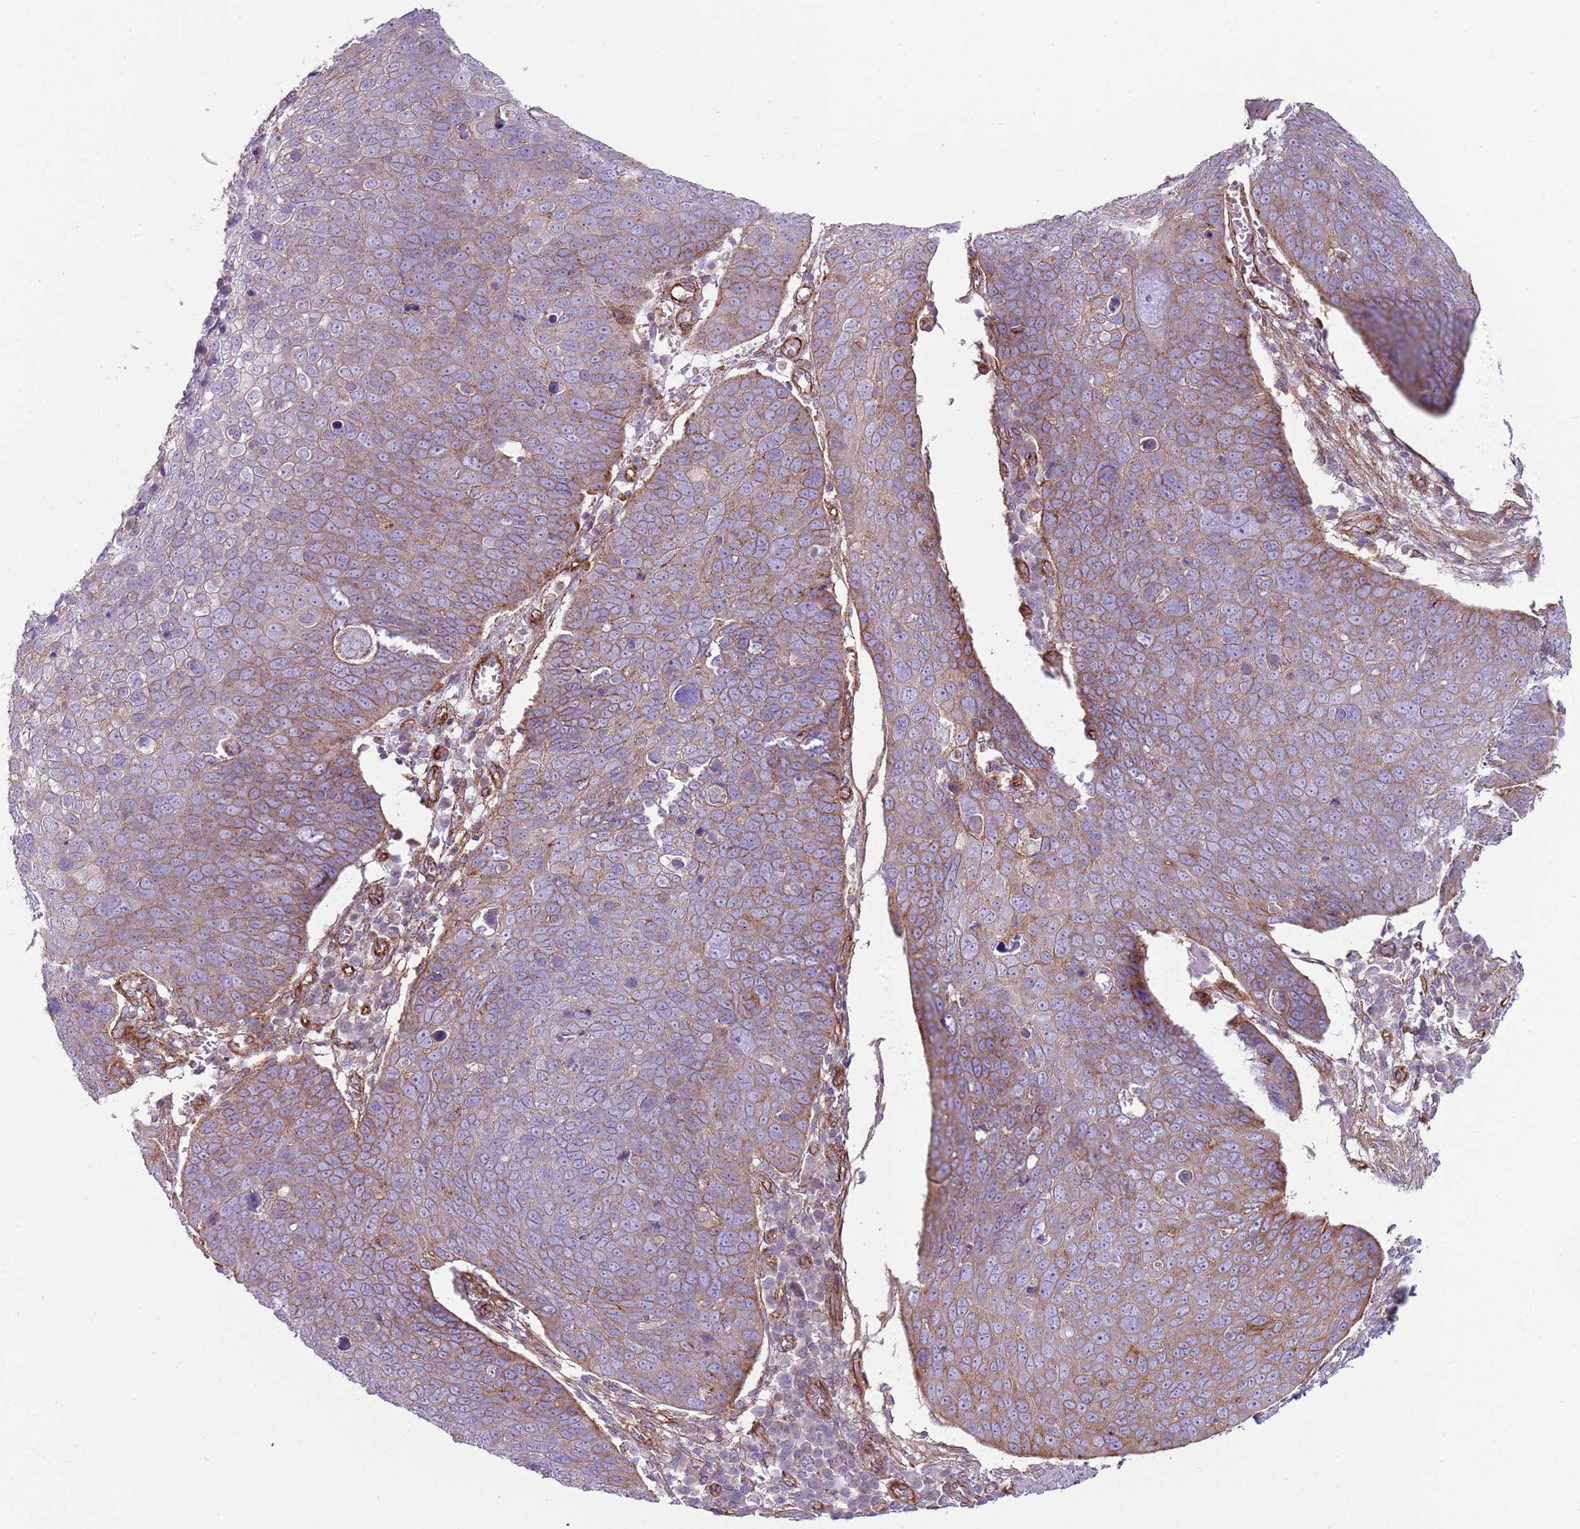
{"staining": {"intensity": "moderate", "quantity": "25%-75%", "location": "cytoplasmic/membranous"}, "tissue": "skin cancer", "cell_type": "Tumor cells", "image_type": "cancer", "snomed": [{"axis": "morphology", "description": "Squamous cell carcinoma, NOS"}, {"axis": "topography", "description": "Skin"}], "caption": "A brown stain highlights moderate cytoplasmic/membranous staining of a protein in skin cancer (squamous cell carcinoma) tumor cells.", "gene": "SNX1", "patient": {"sex": "male", "age": 71}}